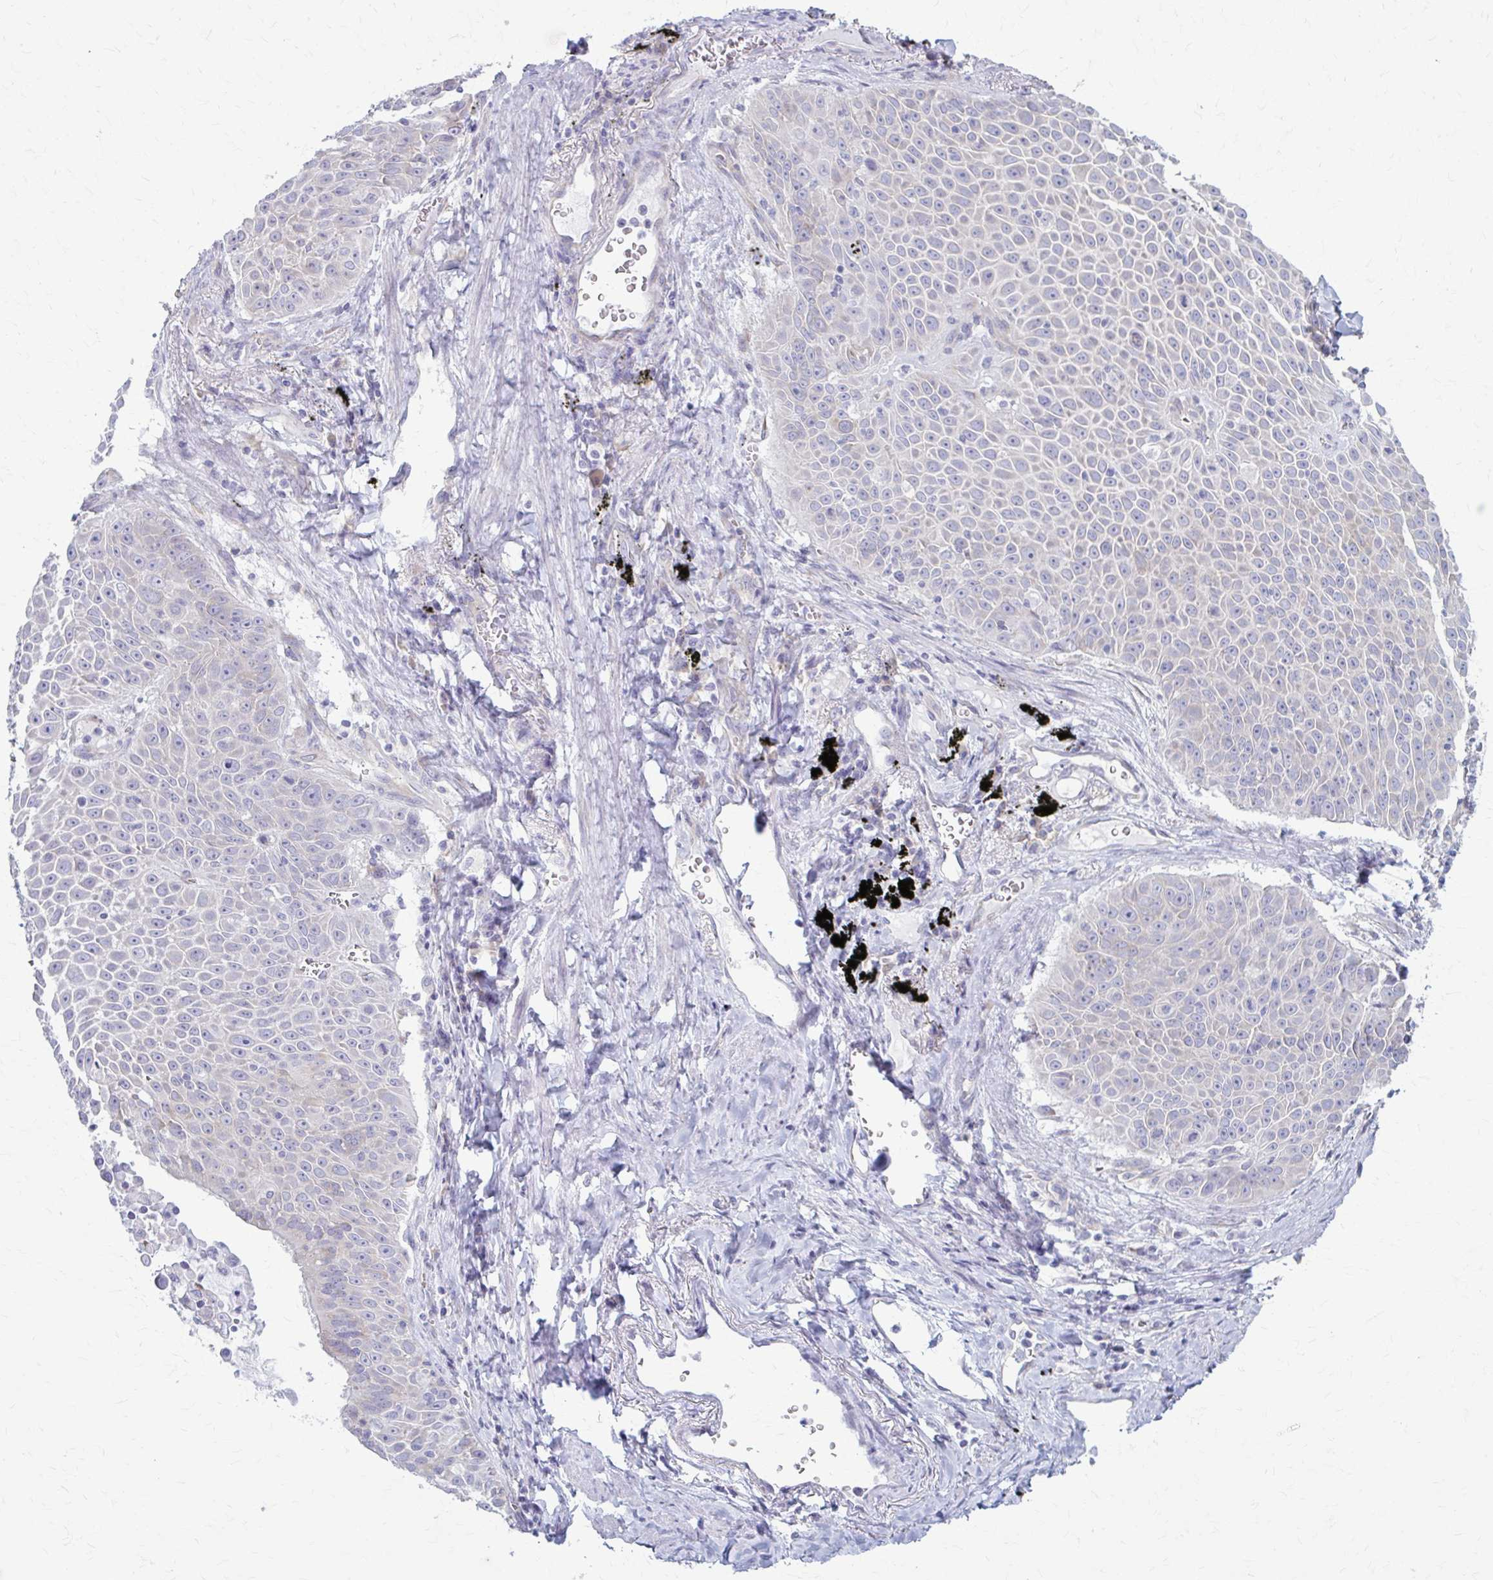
{"staining": {"intensity": "negative", "quantity": "none", "location": "none"}, "tissue": "lung cancer", "cell_type": "Tumor cells", "image_type": "cancer", "snomed": [{"axis": "morphology", "description": "Squamous cell carcinoma, NOS"}, {"axis": "morphology", "description": "Squamous cell carcinoma, metastatic, NOS"}, {"axis": "topography", "description": "Lymph node"}, {"axis": "topography", "description": "Lung"}], "caption": "There is no significant positivity in tumor cells of lung metastatic squamous cell carcinoma.", "gene": "PRKRA", "patient": {"sex": "female", "age": 62}}